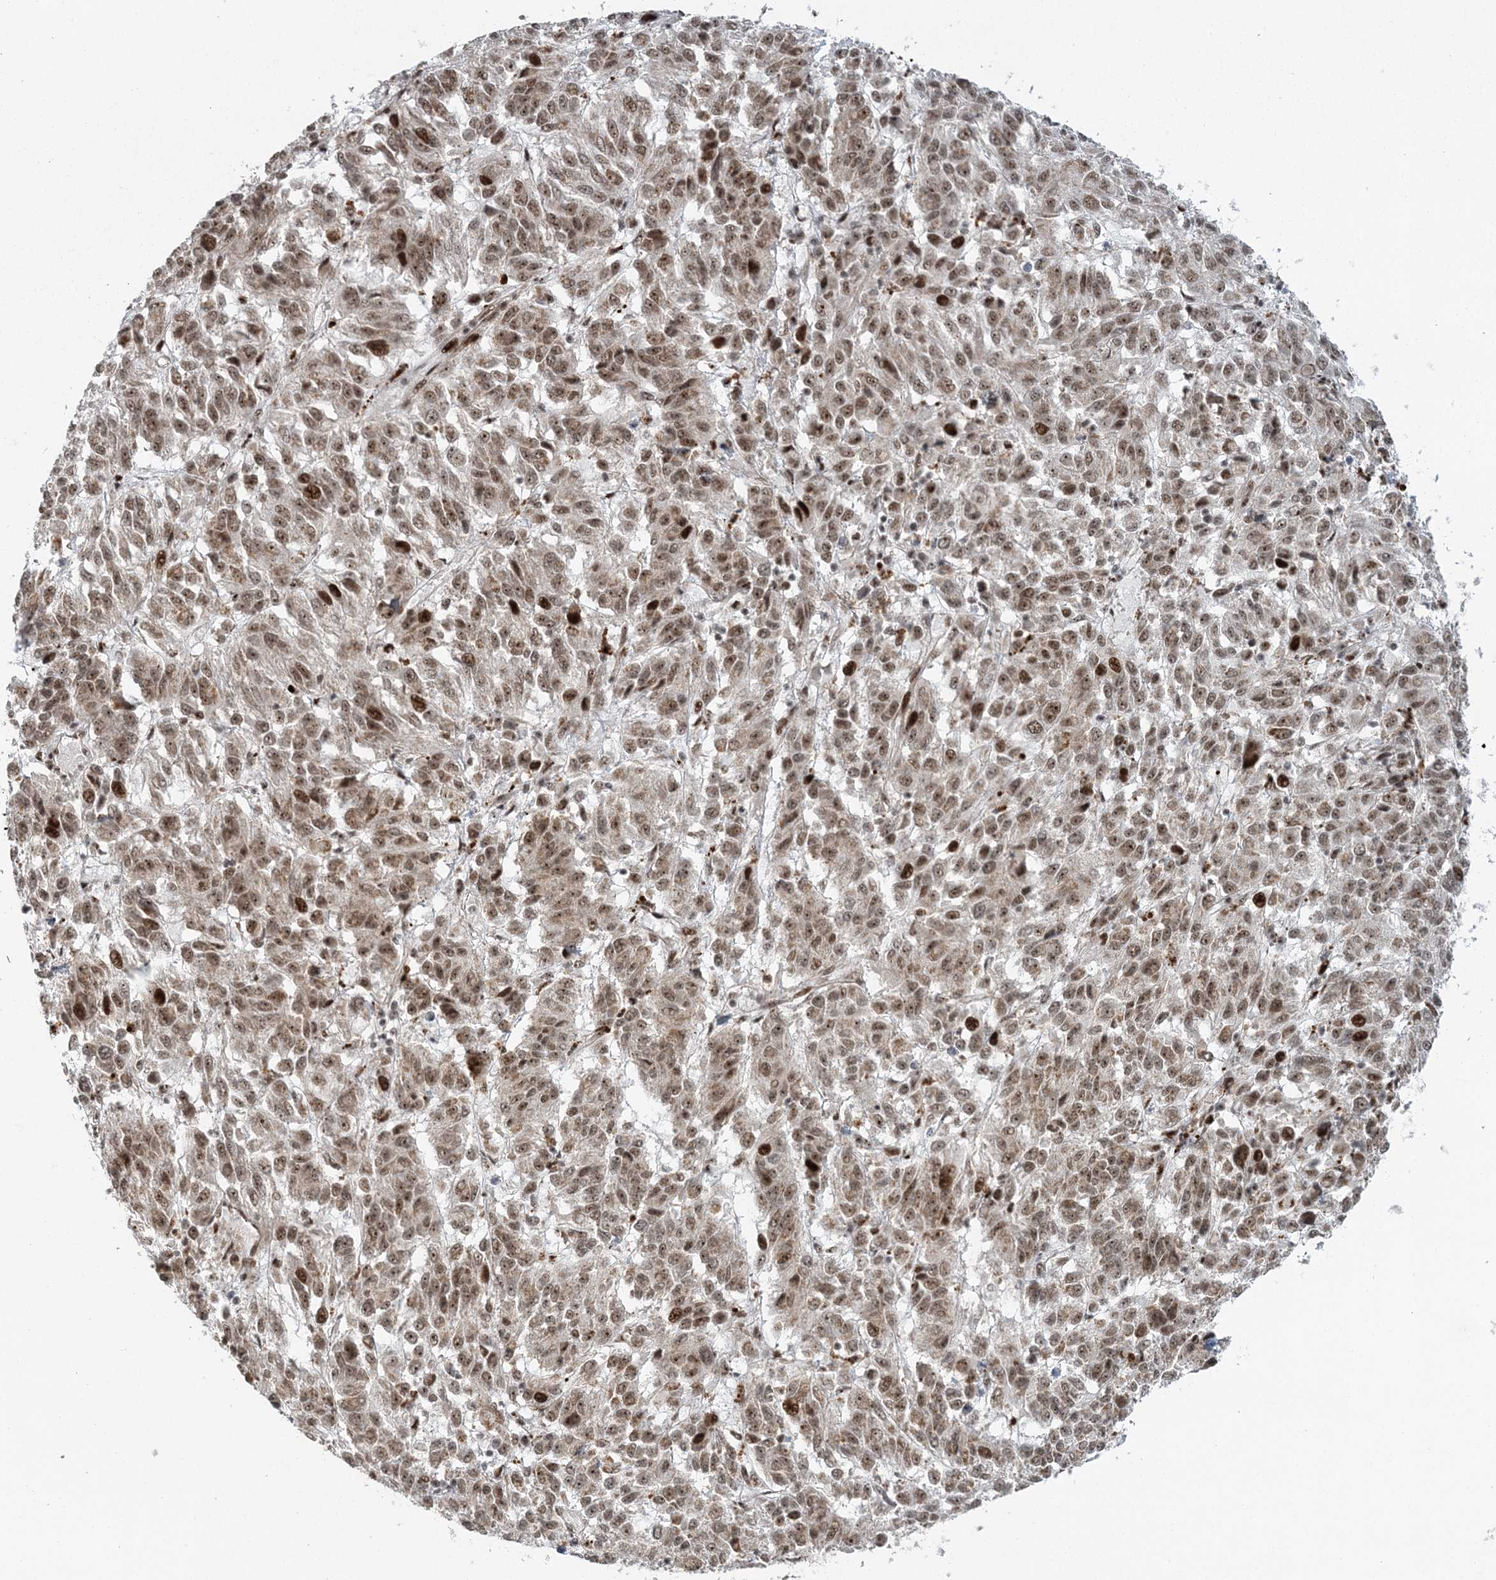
{"staining": {"intensity": "moderate", "quantity": ">75%", "location": "nuclear"}, "tissue": "melanoma", "cell_type": "Tumor cells", "image_type": "cancer", "snomed": [{"axis": "morphology", "description": "Malignant melanoma, Metastatic site"}, {"axis": "topography", "description": "Lung"}], "caption": "Tumor cells demonstrate medium levels of moderate nuclear staining in approximately >75% of cells in human malignant melanoma (metastatic site). The protein is shown in brown color, while the nuclei are stained blue.", "gene": "CWC22", "patient": {"sex": "male", "age": 64}}